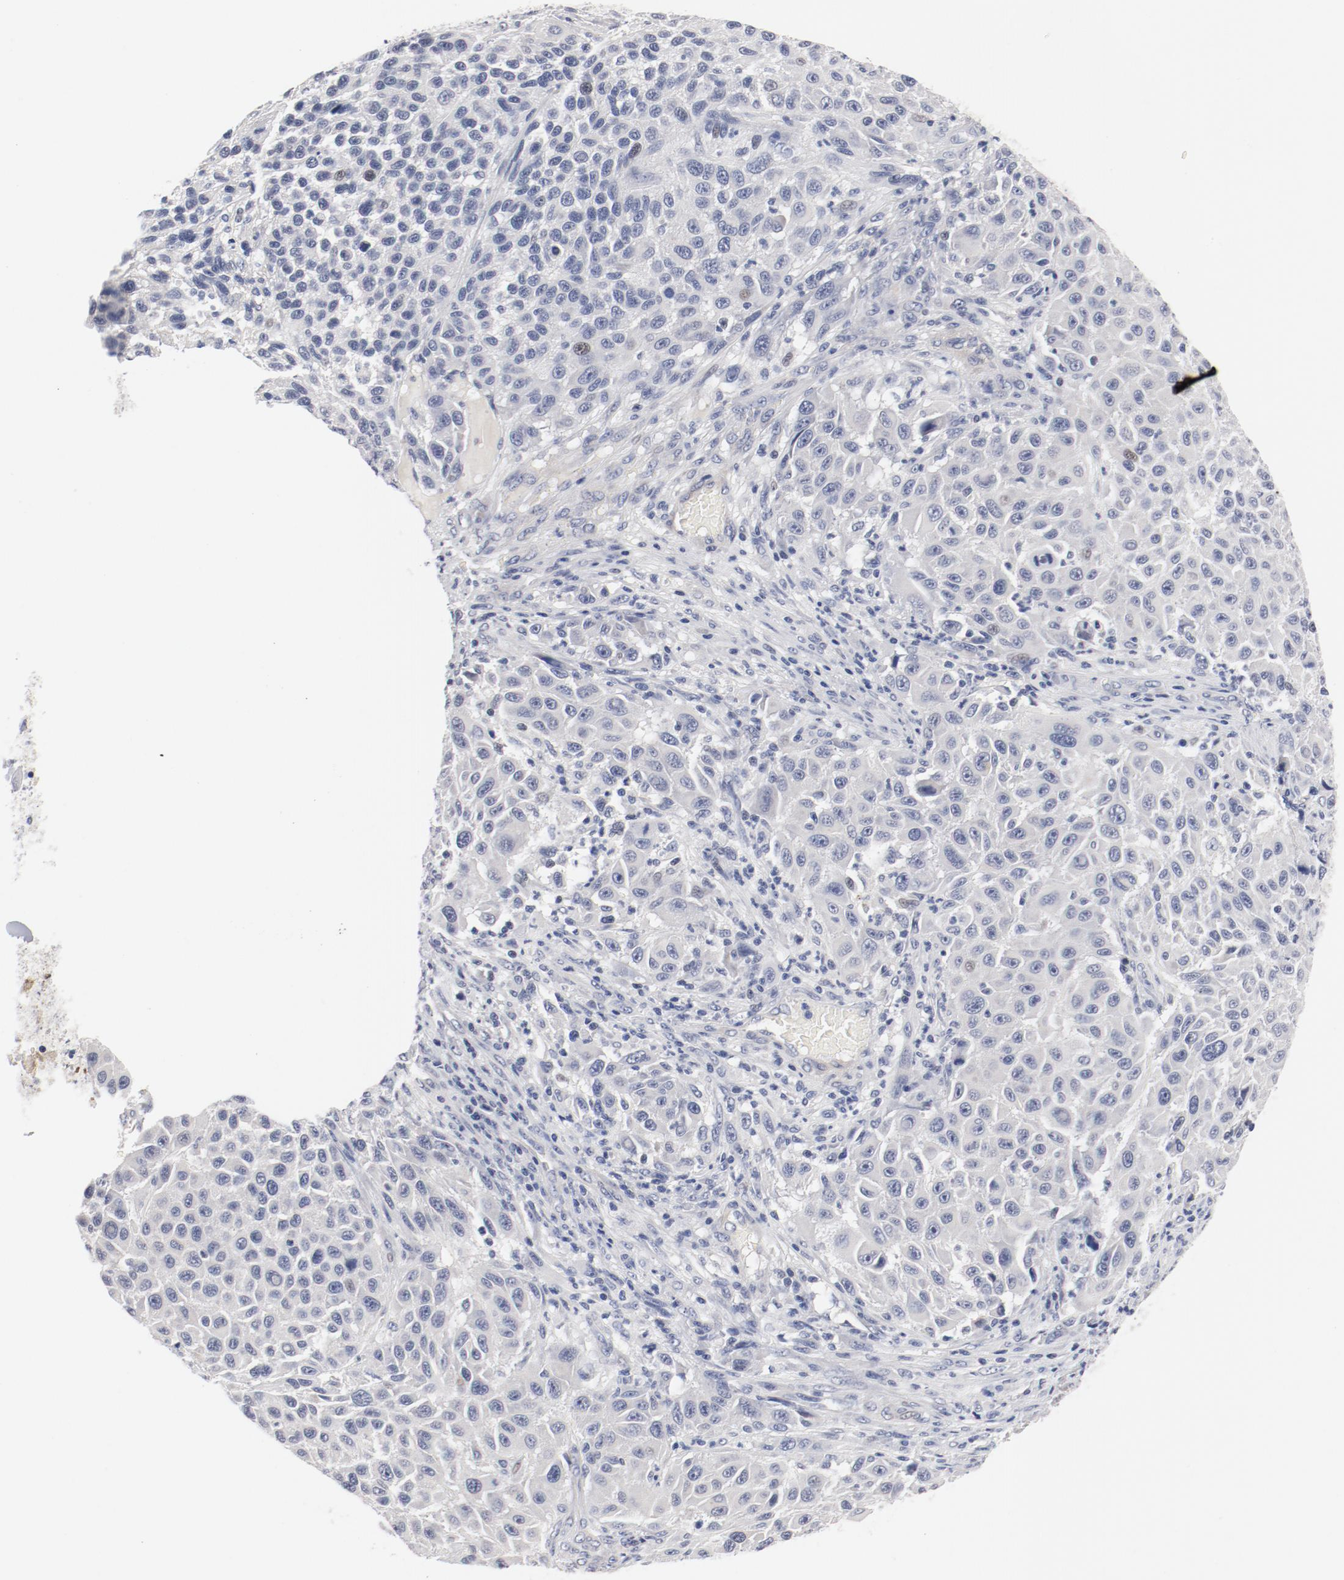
{"staining": {"intensity": "negative", "quantity": "none", "location": "none"}, "tissue": "melanoma", "cell_type": "Tumor cells", "image_type": "cancer", "snomed": [{"axis": "morphology", "description": "Malignant melanoma, Metastatic site"}, {"axis": "topography", "description": "Lymph node"}], "caption": "This micrograph is of malignant melanoma (metastatic site) stained with immunohistochemistry to label a protein in brown with the nuclei are counter-stained blue. There is no expression in tumor cells.", "gene": "KCNK13", "patient": {"sex": "male", "age": 61}}